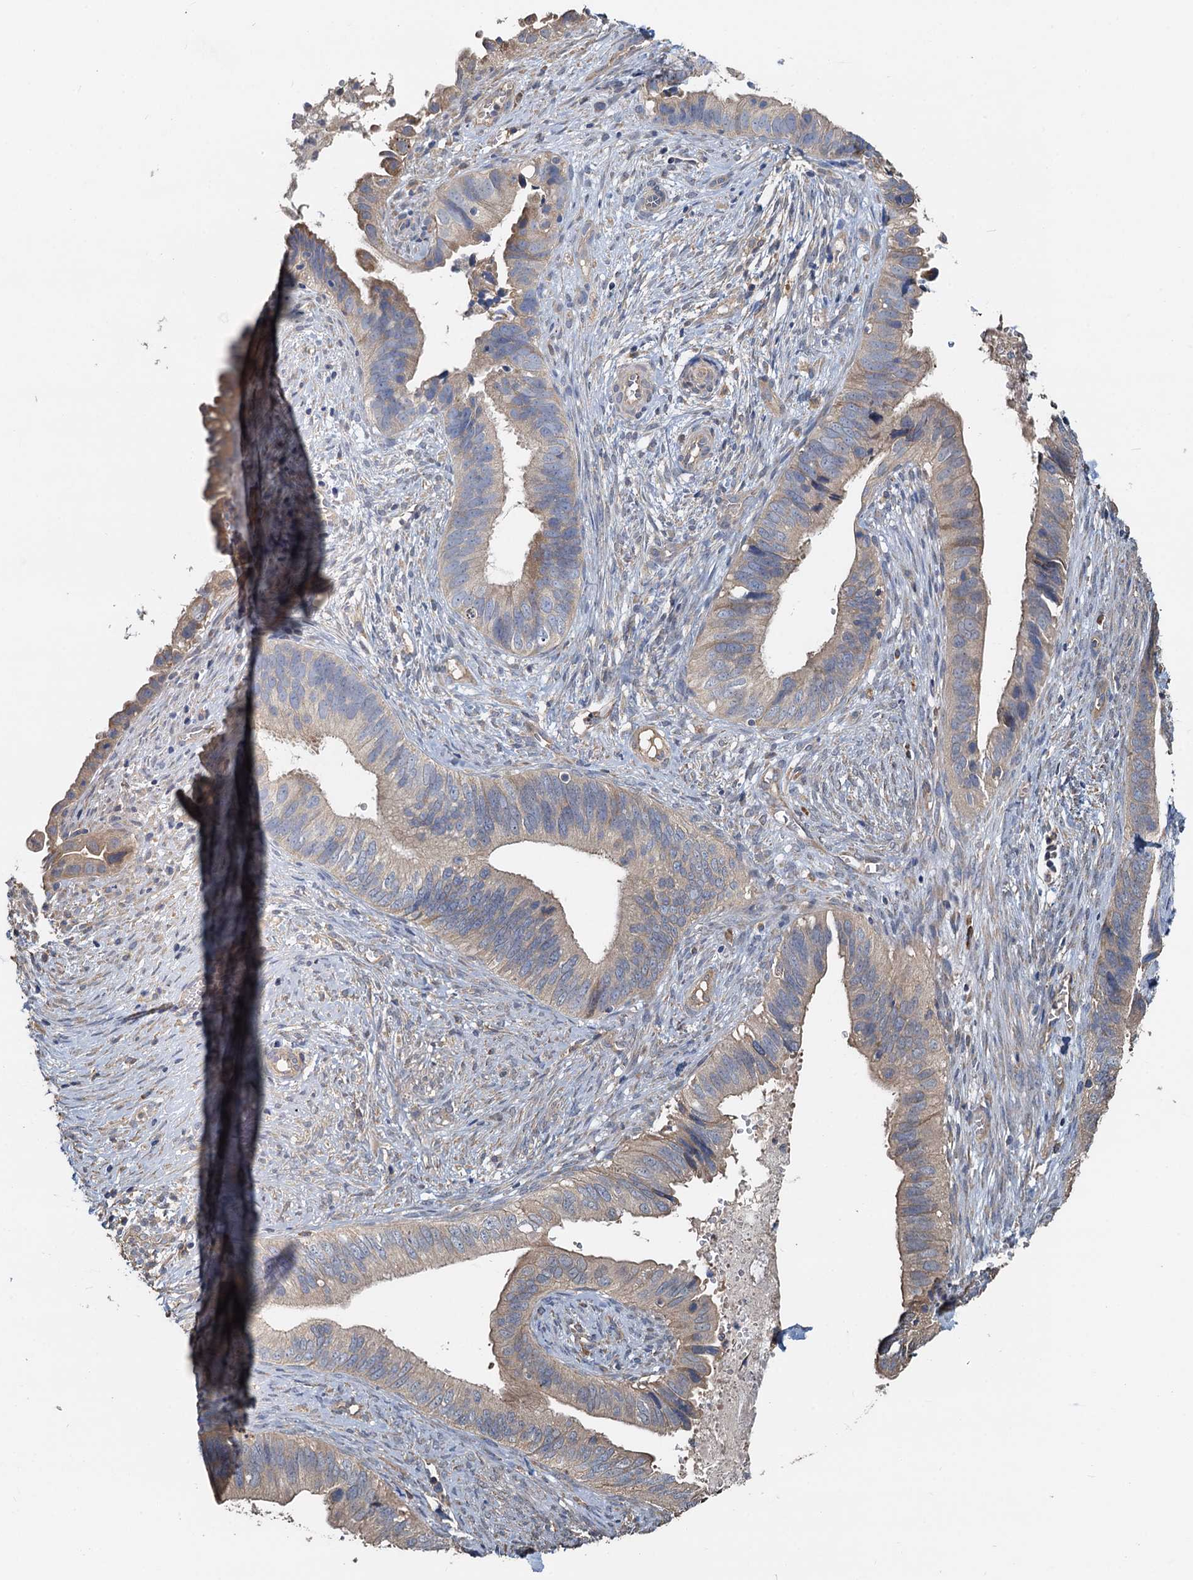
{"staining": {"intensity": "moderate", "quantity": "<25%", "location": "cytoplasmic/membranous"}, "tissue": "cervical cancer", "cell_type": "Tumor cells", "image_type": "cancer", "snomed": [{"axis": "morphology", "description": "Adenocarcinoma, NOS"}, {"axis": "topography", "description": "Cervix"}], "caption": "Brown immunohistochemical staining in human cervical cancer shows moderate cytoplasmic/membranous expression in approximately <25% of tumor cells.", "gene": "HYI", "patient": {"sex": "female", "age": 42}}